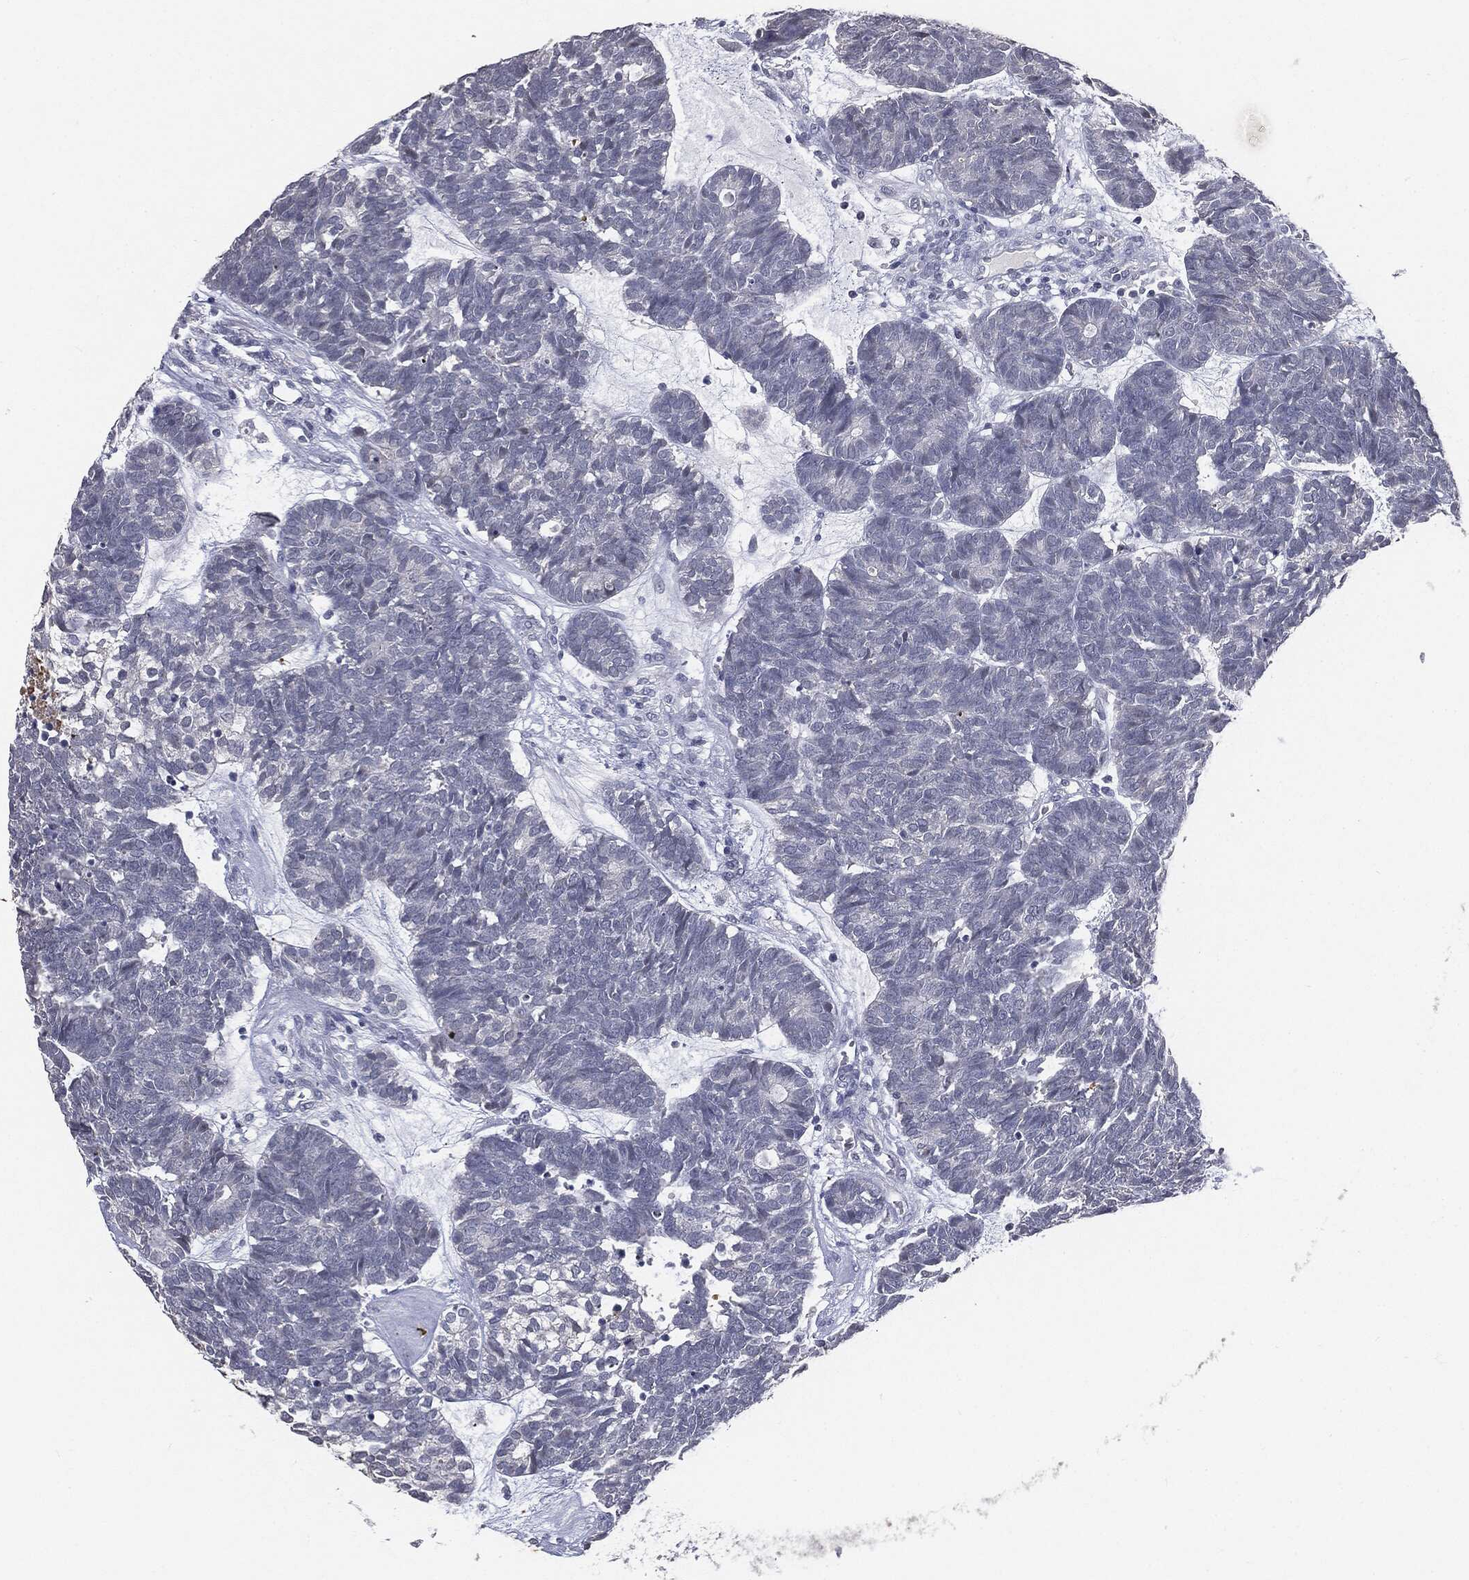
{"staining": {"intensity": "negative", "quantity": "none", "location": "none"}, "tissue": "head and neck cancer", "cell_type": "Tumor cells", "image_type": "cancer", "snomed": [{"axis": "morphology", "description": "Adenocarcinoma, NOS"}, {"axis": "topography", "description": "Head-Neck"}], "caption": "This is a image of immunohistochemistry (IHC) staining of head and neck cancer (adenocarcinoma), which shows no positivity in tumor cells.", "gene": "SLC2A2", "patient": {"sex": "female", "age": 81}}